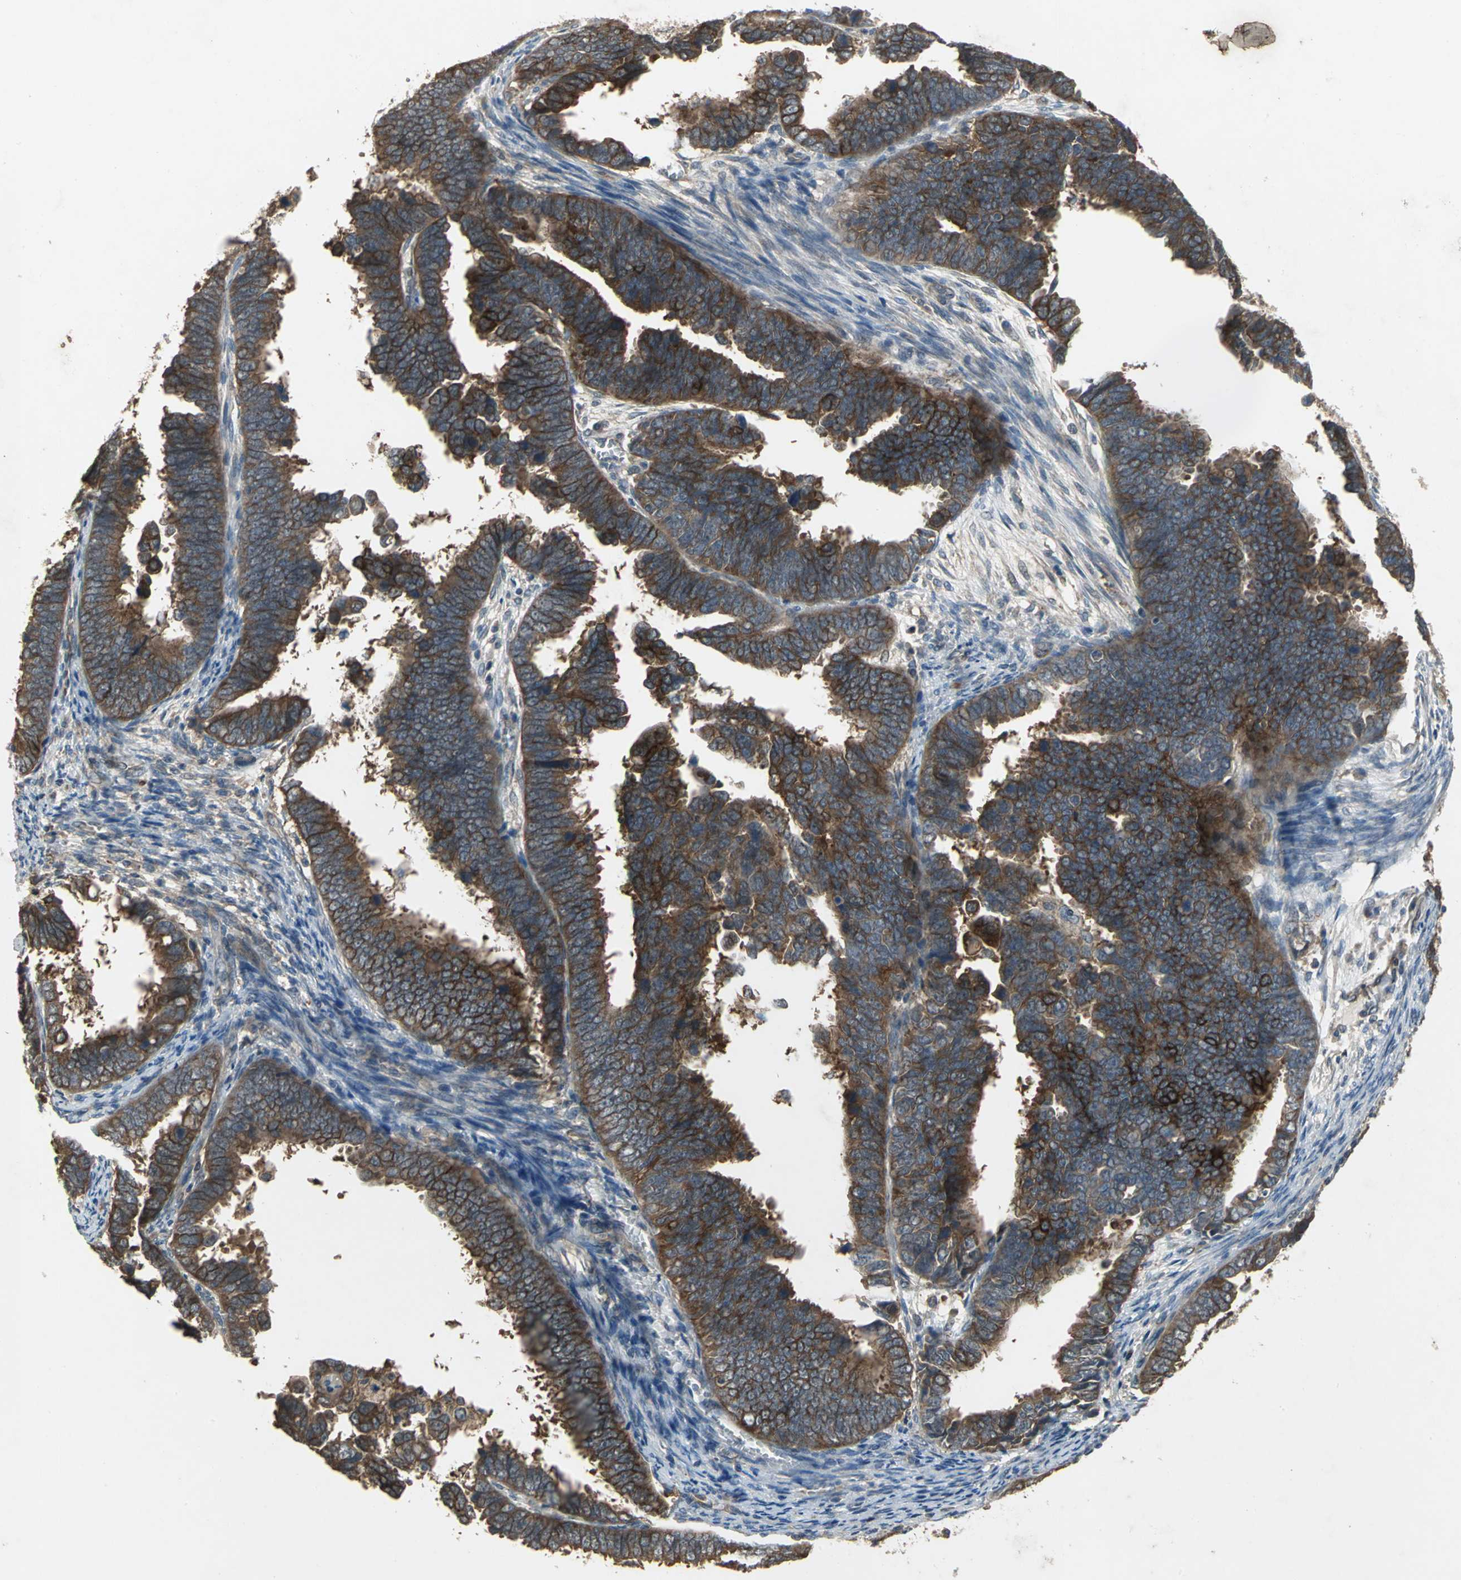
{"staining": {"intensity": "strong", "quantity": ">75%", "location": "cytoplasmic/membranous"}, "tissue": "endometrial cancer", "cell_type": "Tumor cells", "image_type": "cancer", "snomed": [{"axis": "morphology", "description": "Adenocarcinoma, NOS"}, {"axis": "topography", "description": "Endometrium"}], "caption": "This is an image of immunohistochemistry (IHC) staining of adenocarcinoma (endometrial), which shows strong staining in the cytoplasmic/membranous of tumor cells.", "gene": "MET", "patient": {"sex": "female", "age": 75}}